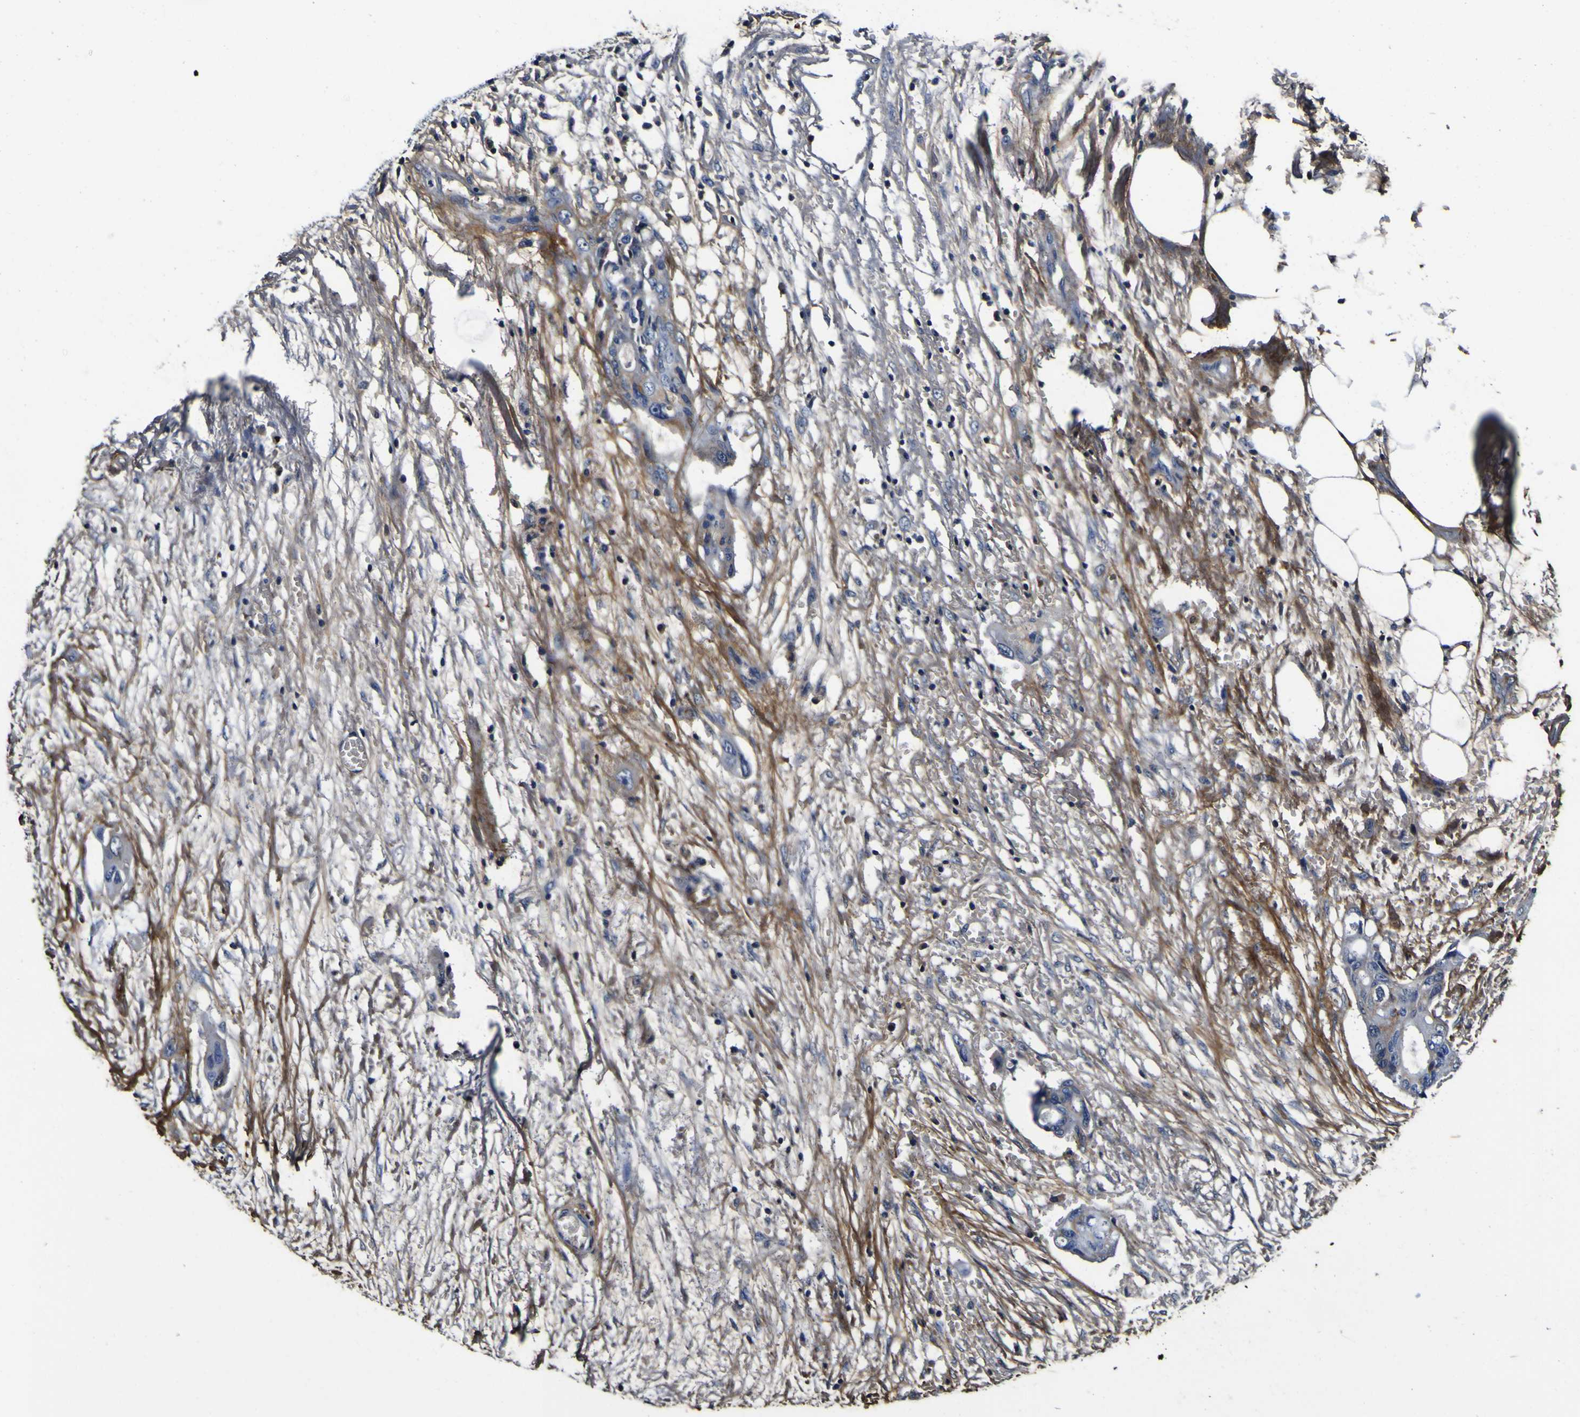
{"staining": {"intensity": "negative", "quantity": "none", "location": "none"}, "tissue": "colorectal cancer", "cell_type": "Tumor cells", "image_type": "cancer", "snomed": [{"axis": "morphology", "description": "Adenocarcinoma, NOS"}, {"axis": "topography", "description": "Colon"}], "caption": "Tumor cells are negative for protein expression in human adenocarcinoma (colorectal).", "gene": "POSTN", "patient": {"sex": "female", "age": 57}}